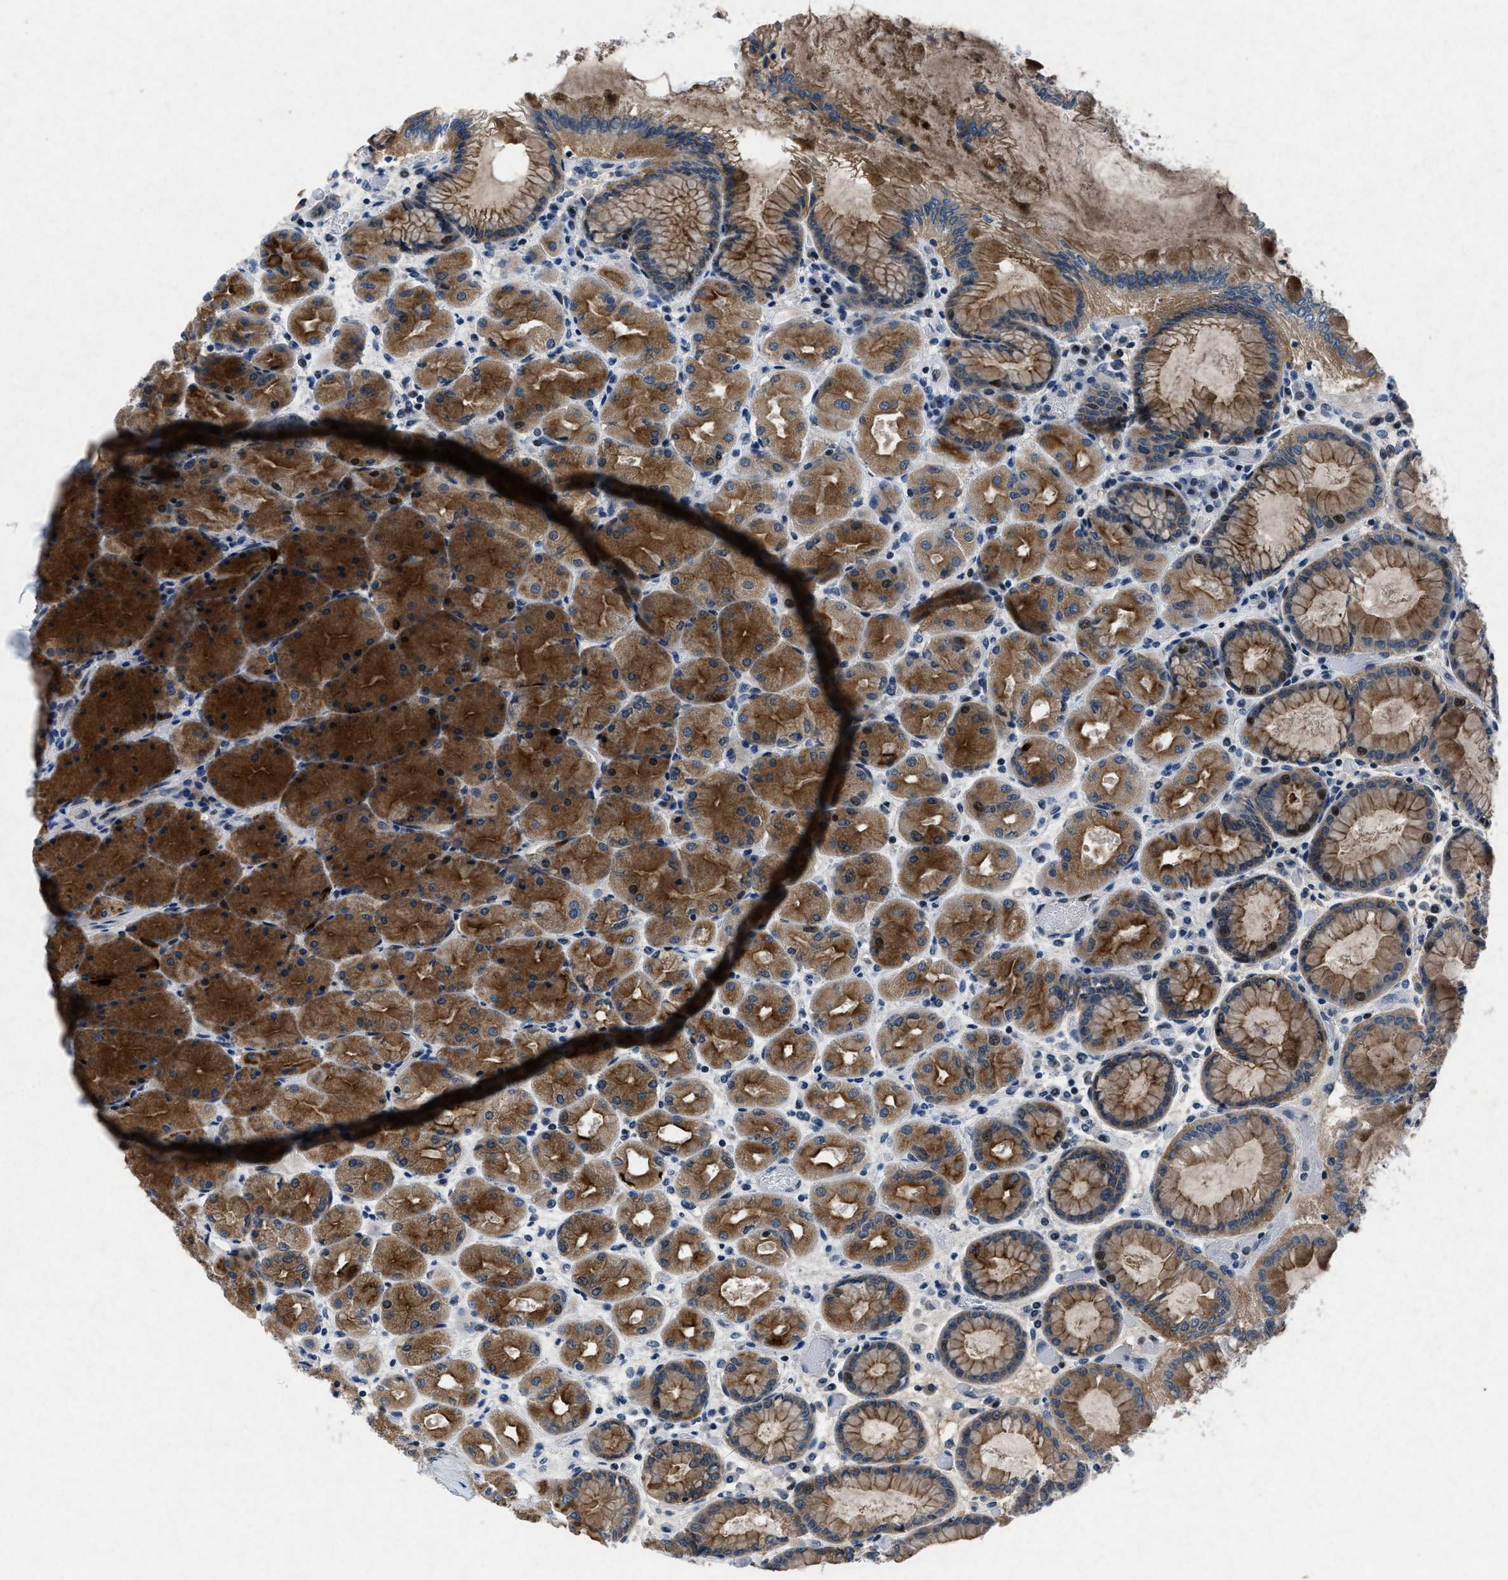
{"staining": {"intensity": "strong", "quantity": ">75%", "location": "cytoplasmic/membranous"}, "tissue": "stomach", "cell_type": "Glandular cells", "image_type": "normal", "snomed": [{"axis": "morphology", "description": "Normal tissue, NOS"}, {"axis": "topography", "description": "Stomach, upper"}], "caption": "This image demonstrates immunohistochemistry staining of normal human stomach, with high strong cytoplasmic/membranous expression in about >75% of glandular cells.", "gene": "PHLDA1", "patient": {"sex": "female", "age": 56}}